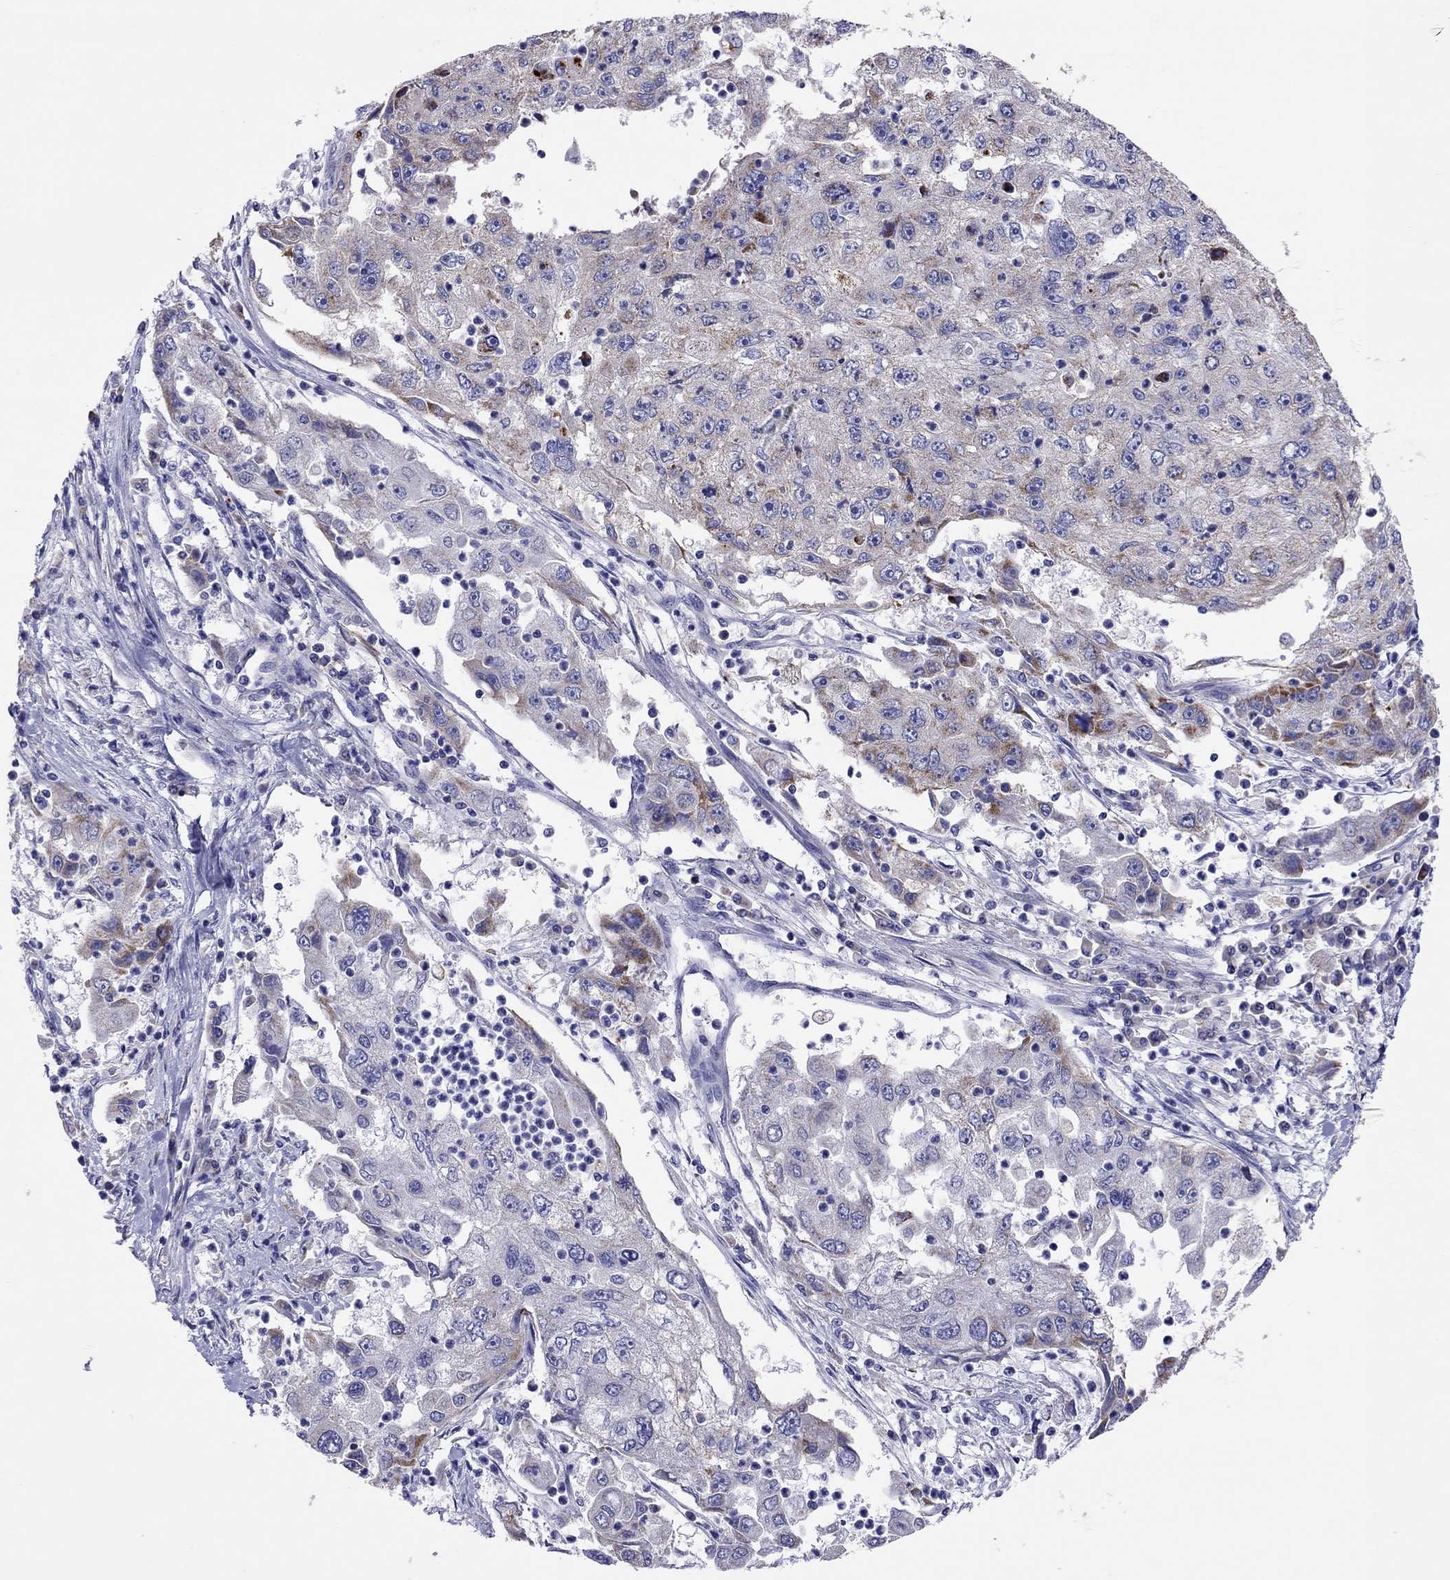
{"staining": {"intensity": "weak", "quantity": "<25%", "location": "cytoplasmic/membranous"}, "tissue": "cervical cancer", "cell_type": "Tumor cells", "image_type": "cancer", "snomed": [{"axis": "morphology", "description": "Squamous cell carcinoma, NOS"}, {"axis": "topography", "description": "Cervix"}], "caption": "Tumor cells are negative for protein expression in human cervical cancer (squamous cell carcinoma). (DAB (3,3'-diaminobenzidine) IHC, high magnification).", "gene": "COL9A1", "patient": {"sex": "female", "age": 36}}